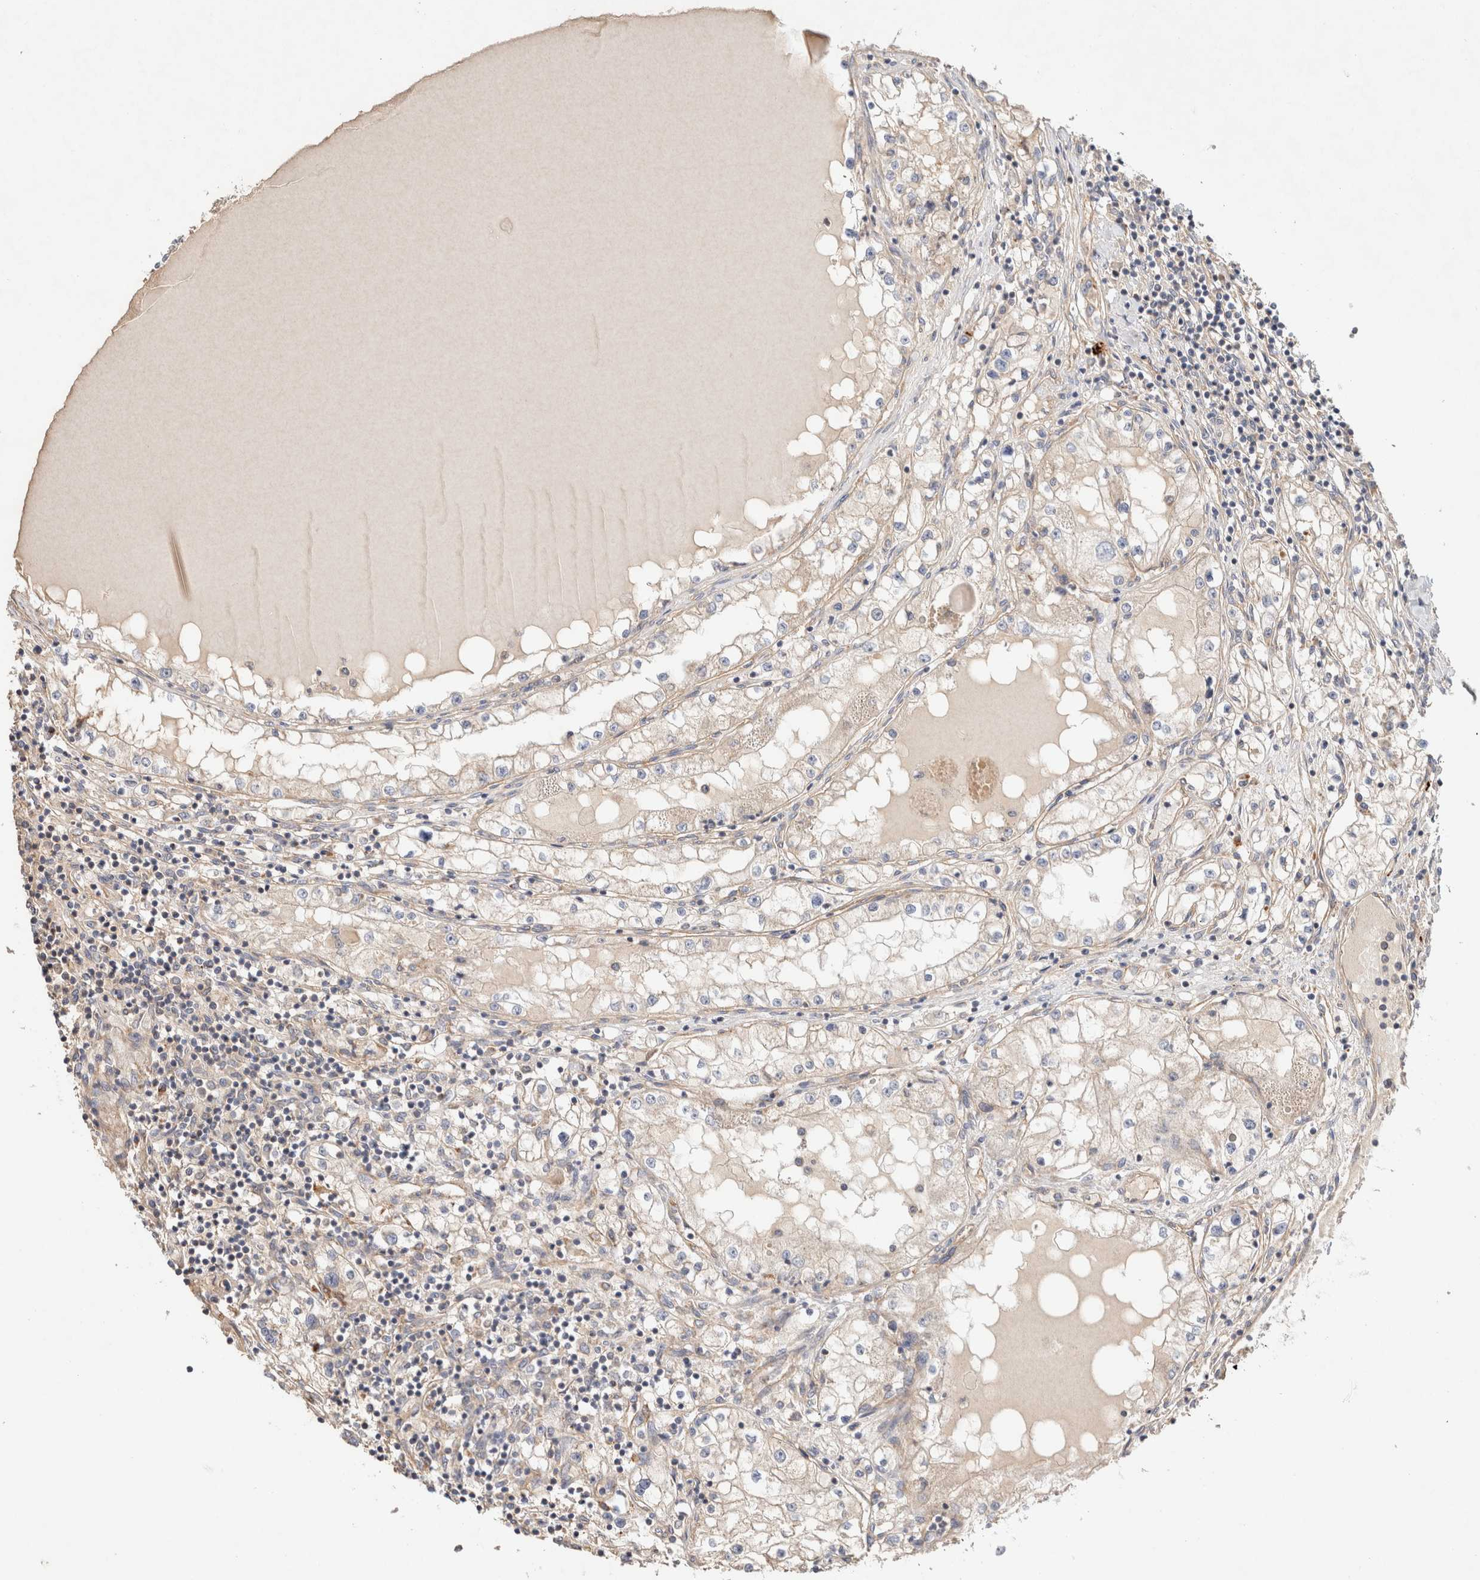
{"staining": {"intensity": "weak", "quantity": "25%-75%", "location": "cytoplasmic/membranous"}, "tissue": "renal cancer", "cell_type": "Tumor cells", "image_type": "cancer", "snomed": [{"axis": "morphology", "description": "Adenocarcinoma, NOS"}, {"axis": "topography", "description": "Kidney"}], "caption": "About 25%-75% of tumor cells in human renal adenocarcinoma exhibit weak cytoplasmic/membranous protein staining as visualized by brown immunohistochemical staining.", "gene": "B3GNTL1", "patient": {"sex": "male", "age": 68}}